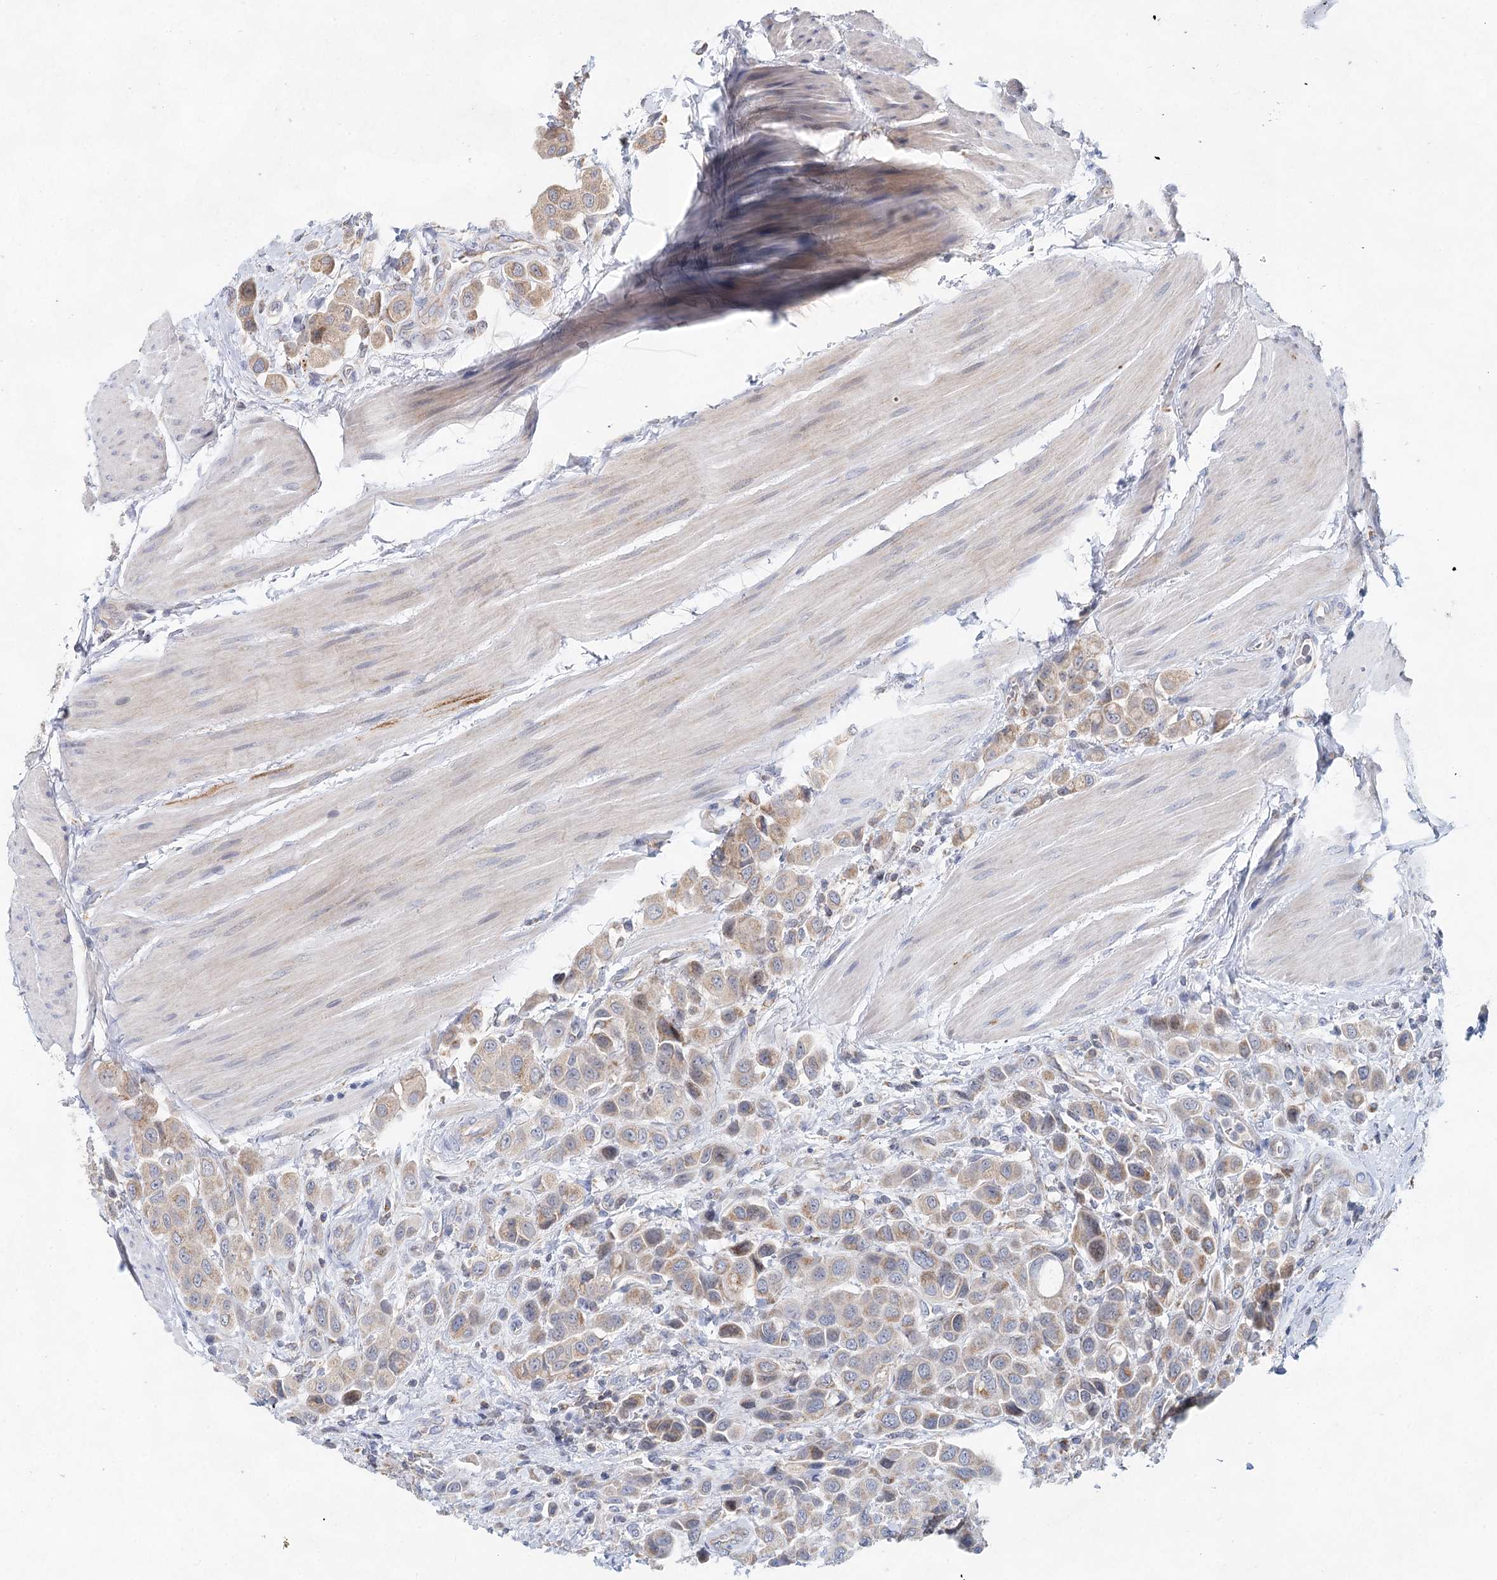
{"staining": {"intensity": "weak", "quantity": ">75%", "location": "cytoplasmic/membranous"}, "tissue": "urothelial cancer", "cell_type": "Tumor cells", "image_type": "cancer", "snomed": [{"axis": "morphology", "description": "Urothelial carcinoma, High grade"}, {"axis": "topography", "description": "Urinary bladder"}], "caption": "Human urothelial carcinoma (high-grade) stained with a brown dye shows weak cytoplasmic/membranous positive expression in about >75% of tumor cells.", "gene": "XPO6", "patient": {"sex": "male", "age": 50}}